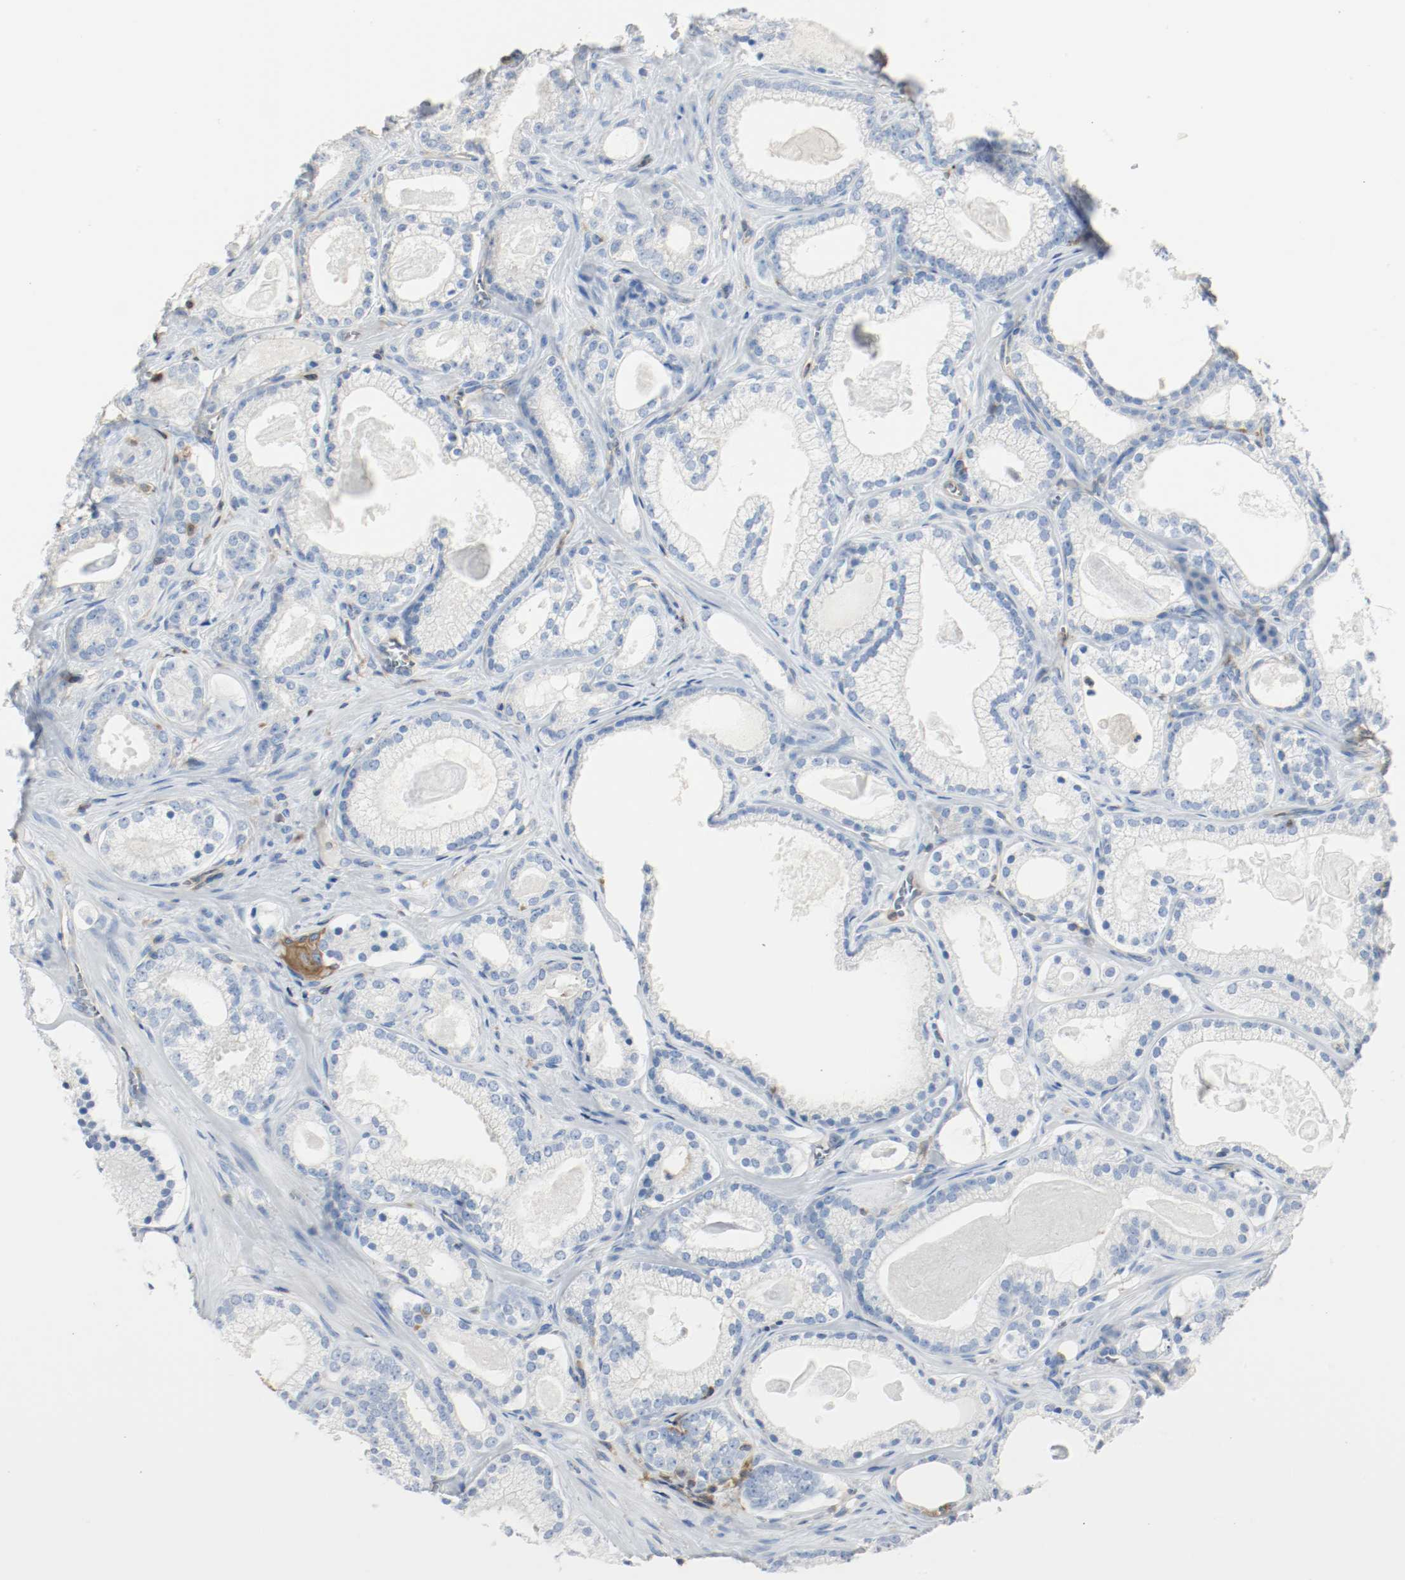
{"staining": {"intensity": "negative", "quantity": "none", "location": "none"}, "tissue": "prostate cancer", "cell_type": "Tumor cells", "image_type": "cancer", "snomed": [{"axis": "morphology", "description": "Adenocarcinoma, Low grade"}, {"axis": "topography", "description": "Prostate"}], "caption": "The histopathology image exhibits no staining of tumor cells in prostate low-grade adenocarcinoma. (DAB (3,3'-diaminobenzidine) immunohistochemistry visualized using brightfield microscopy, high magnification).", "gene": "ARPC1B", "patient": {"sex": "male", "age": 59}}